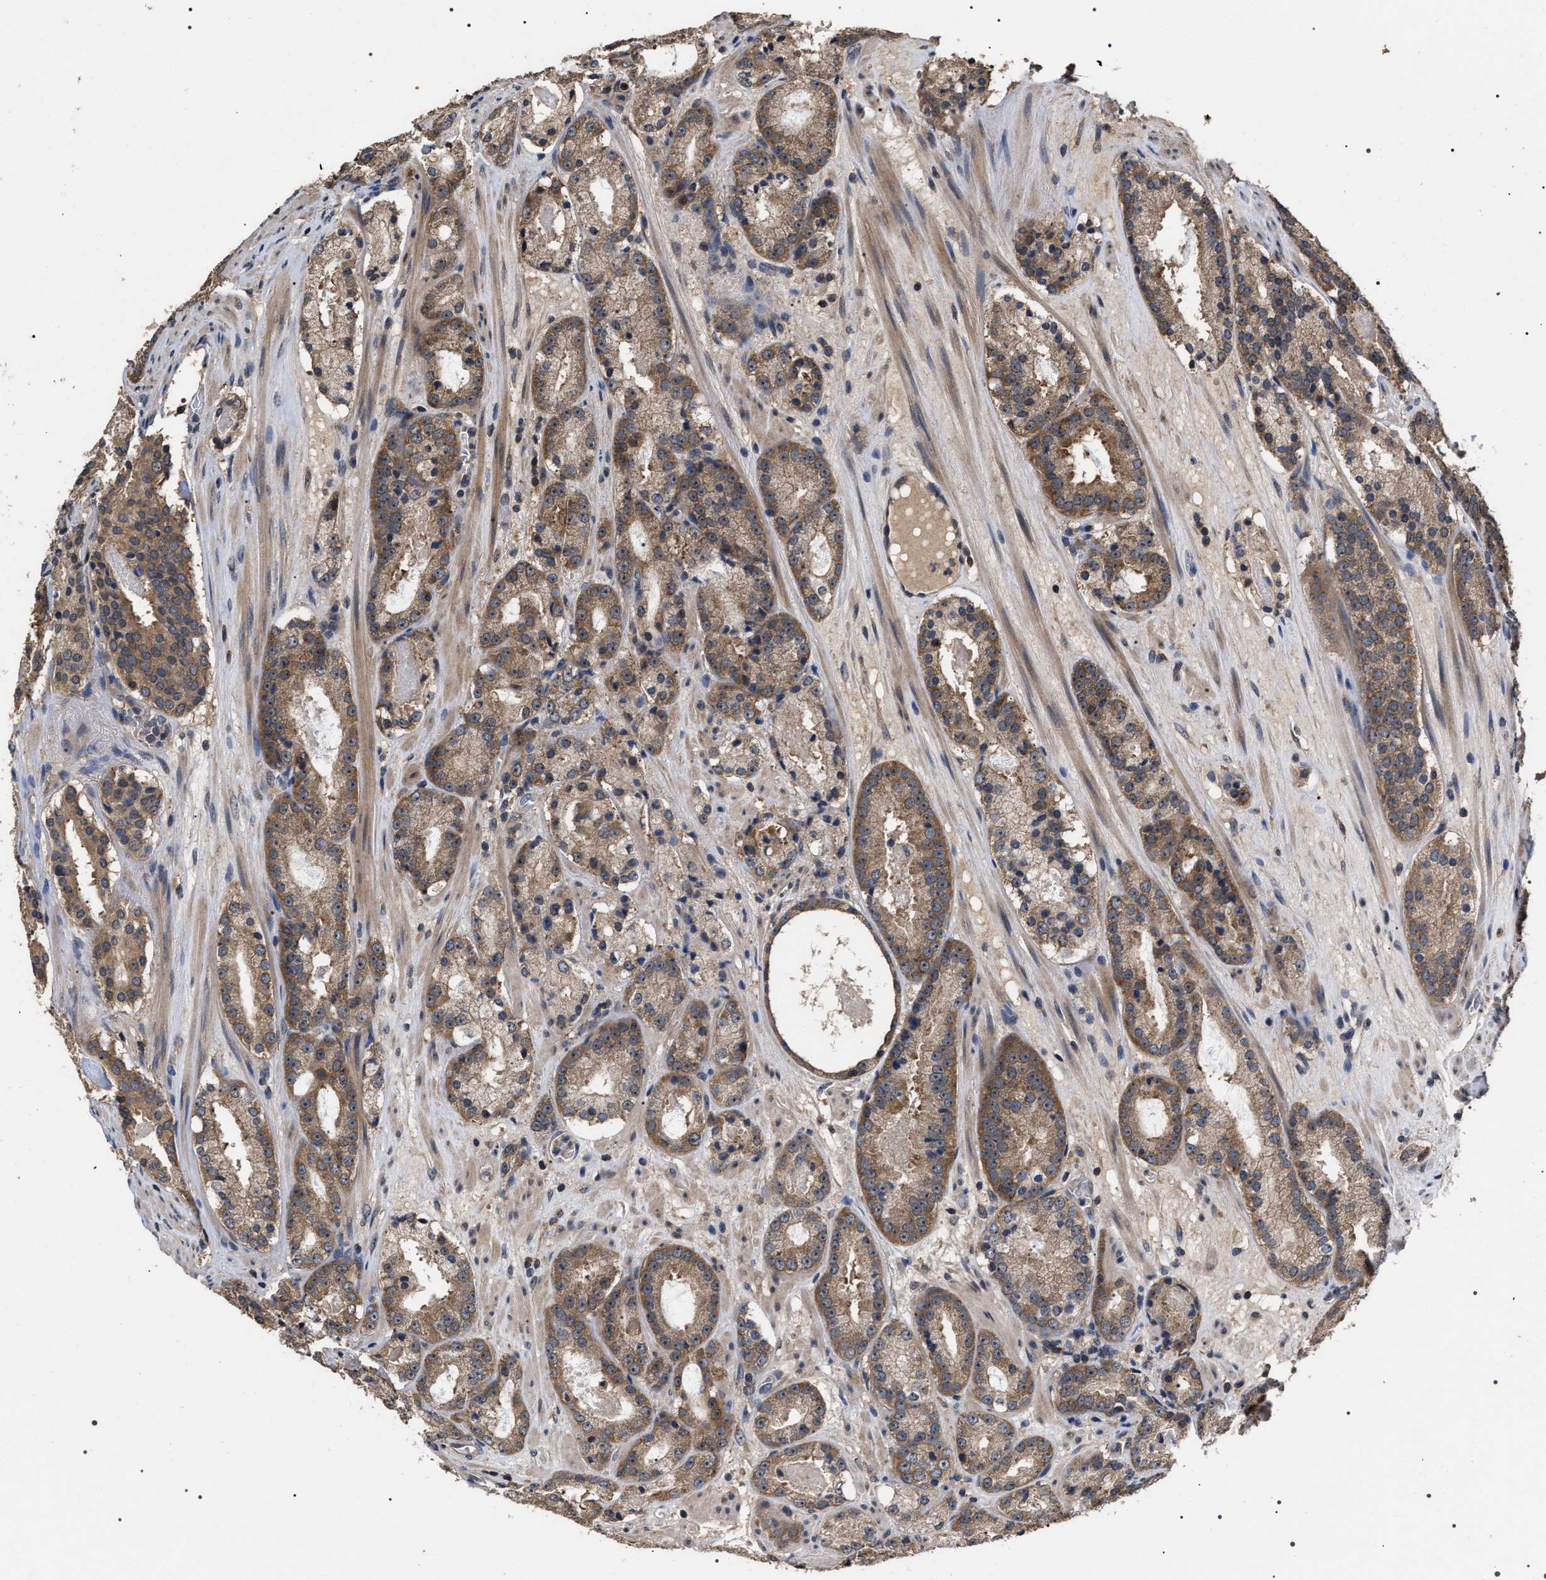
{"staining": {"intensity": "moderate", "quantity": ">75%", "location": "cytoplasmic/membranous"}, "tissue": "prostate cancer", "cell_type": "Tumor cells", "image_type": "cancer", "snomed": [{"axis": "morphology", "description": "Adenocarcinoma, Low grade"}, {"axis": "topography", "description": "Prostate"}], "caption": "IHC image of neoplastic tissue: adenocarcinoma (low-grade) (prostate) stained using immunohistochemistry (IHC) shows medium levels of moderate protein expression localized specifically in the cytoplasmic/membranous of tumor cells, appearing as a cytoplasmic/membranous brown color.", "gene": "UPF3A", "patient": {"sex": "male", "age": 69}}